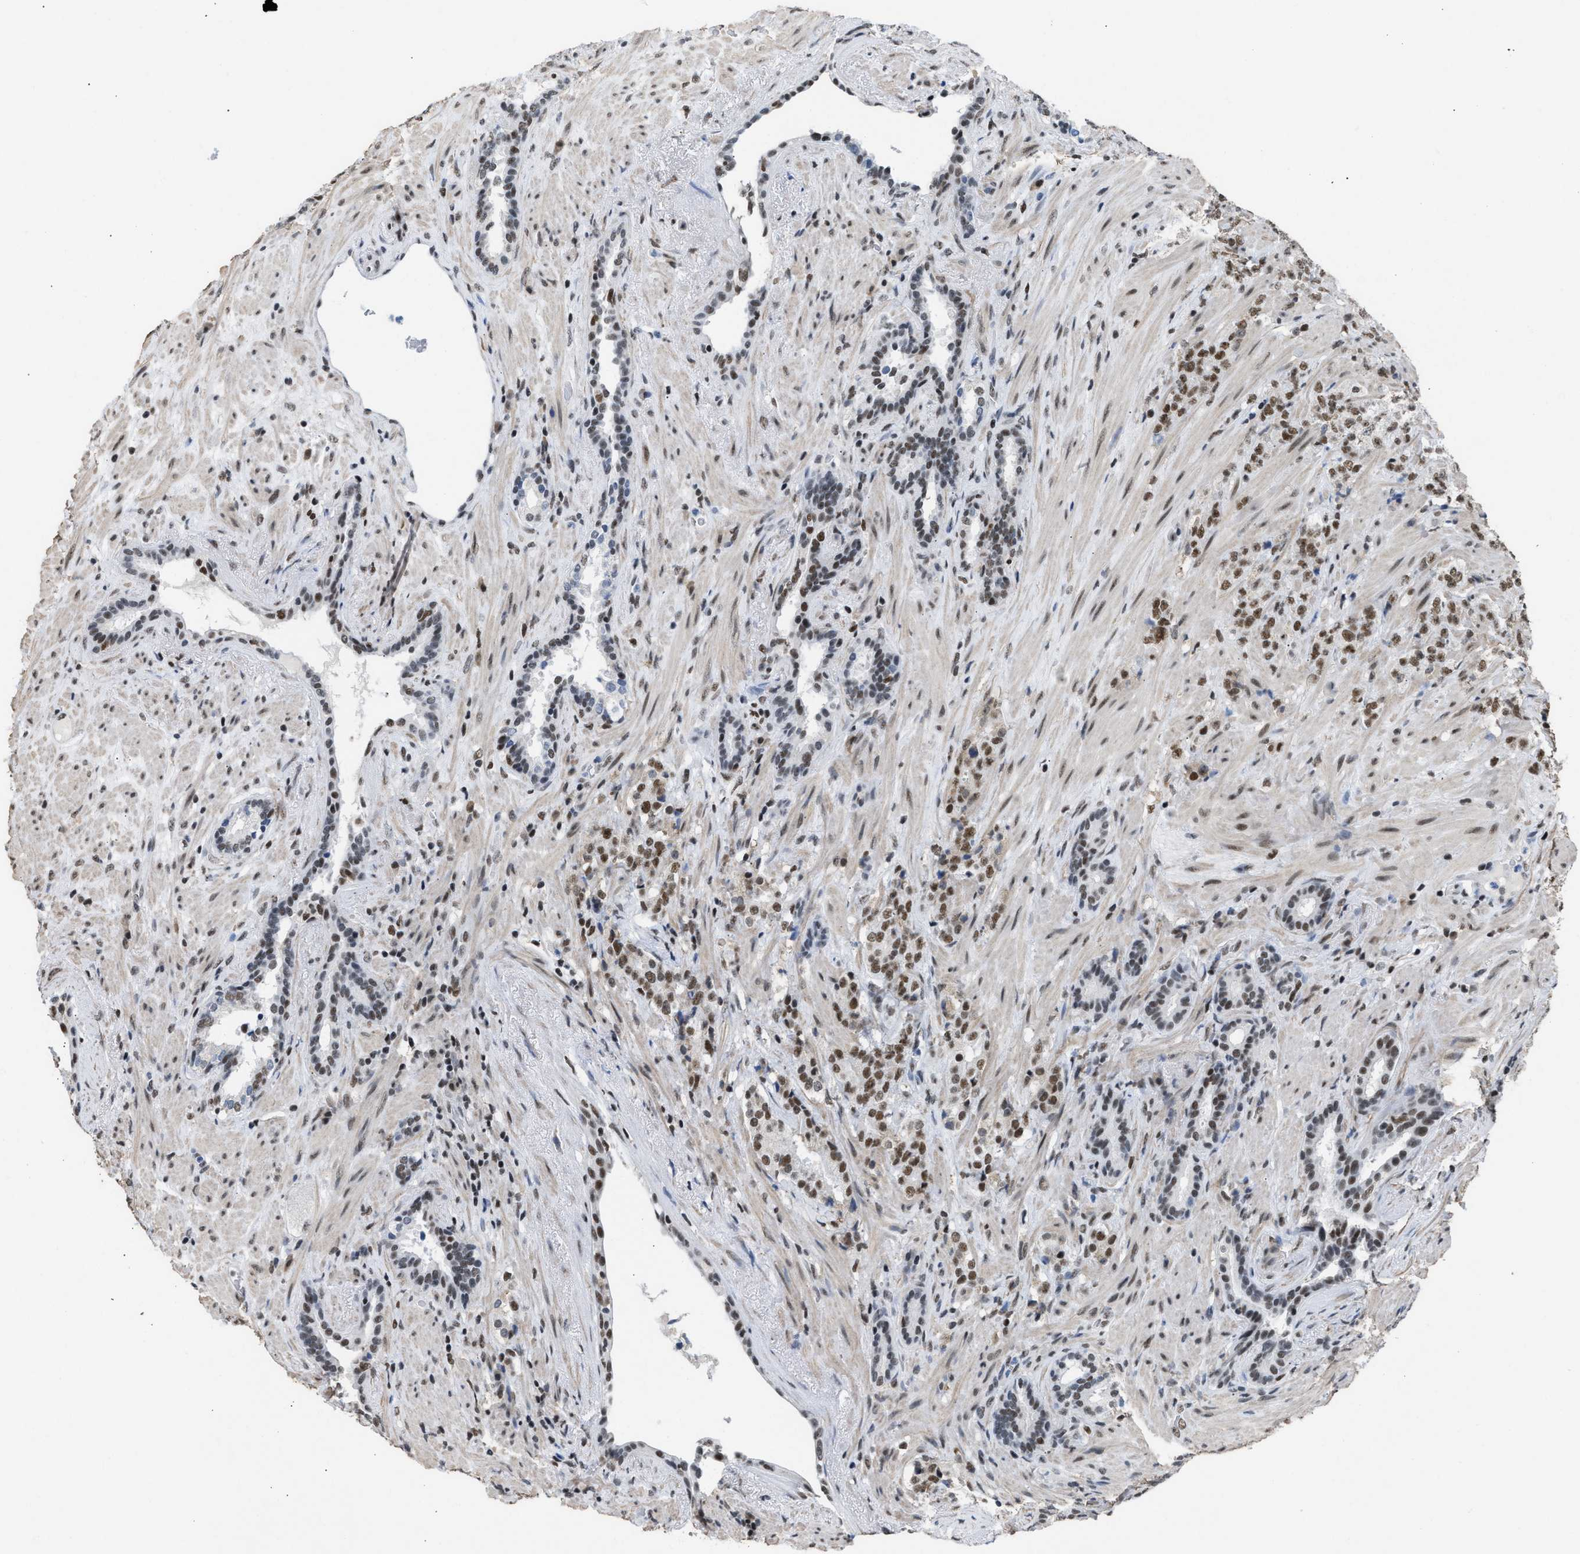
{"staining": {"intensity": "moderate", "quantity": ">75%", "location": "nuclear"}, "tissue": "prostate cancer", "cell_type": "Tumor cells", "image_type": "cancer", "snomed": [{"axis": "morphology", "description": "Adenocarcinoma, High grade"}, {"axis": "topography", "description": "Prostate"}], "caption": "Prostate cancer tissue demonstrates moderate nuclear positivity in approximately >75% of tumor cells", "gene": "SCAF4", "patient": {"sex": "male", "age": 71}}